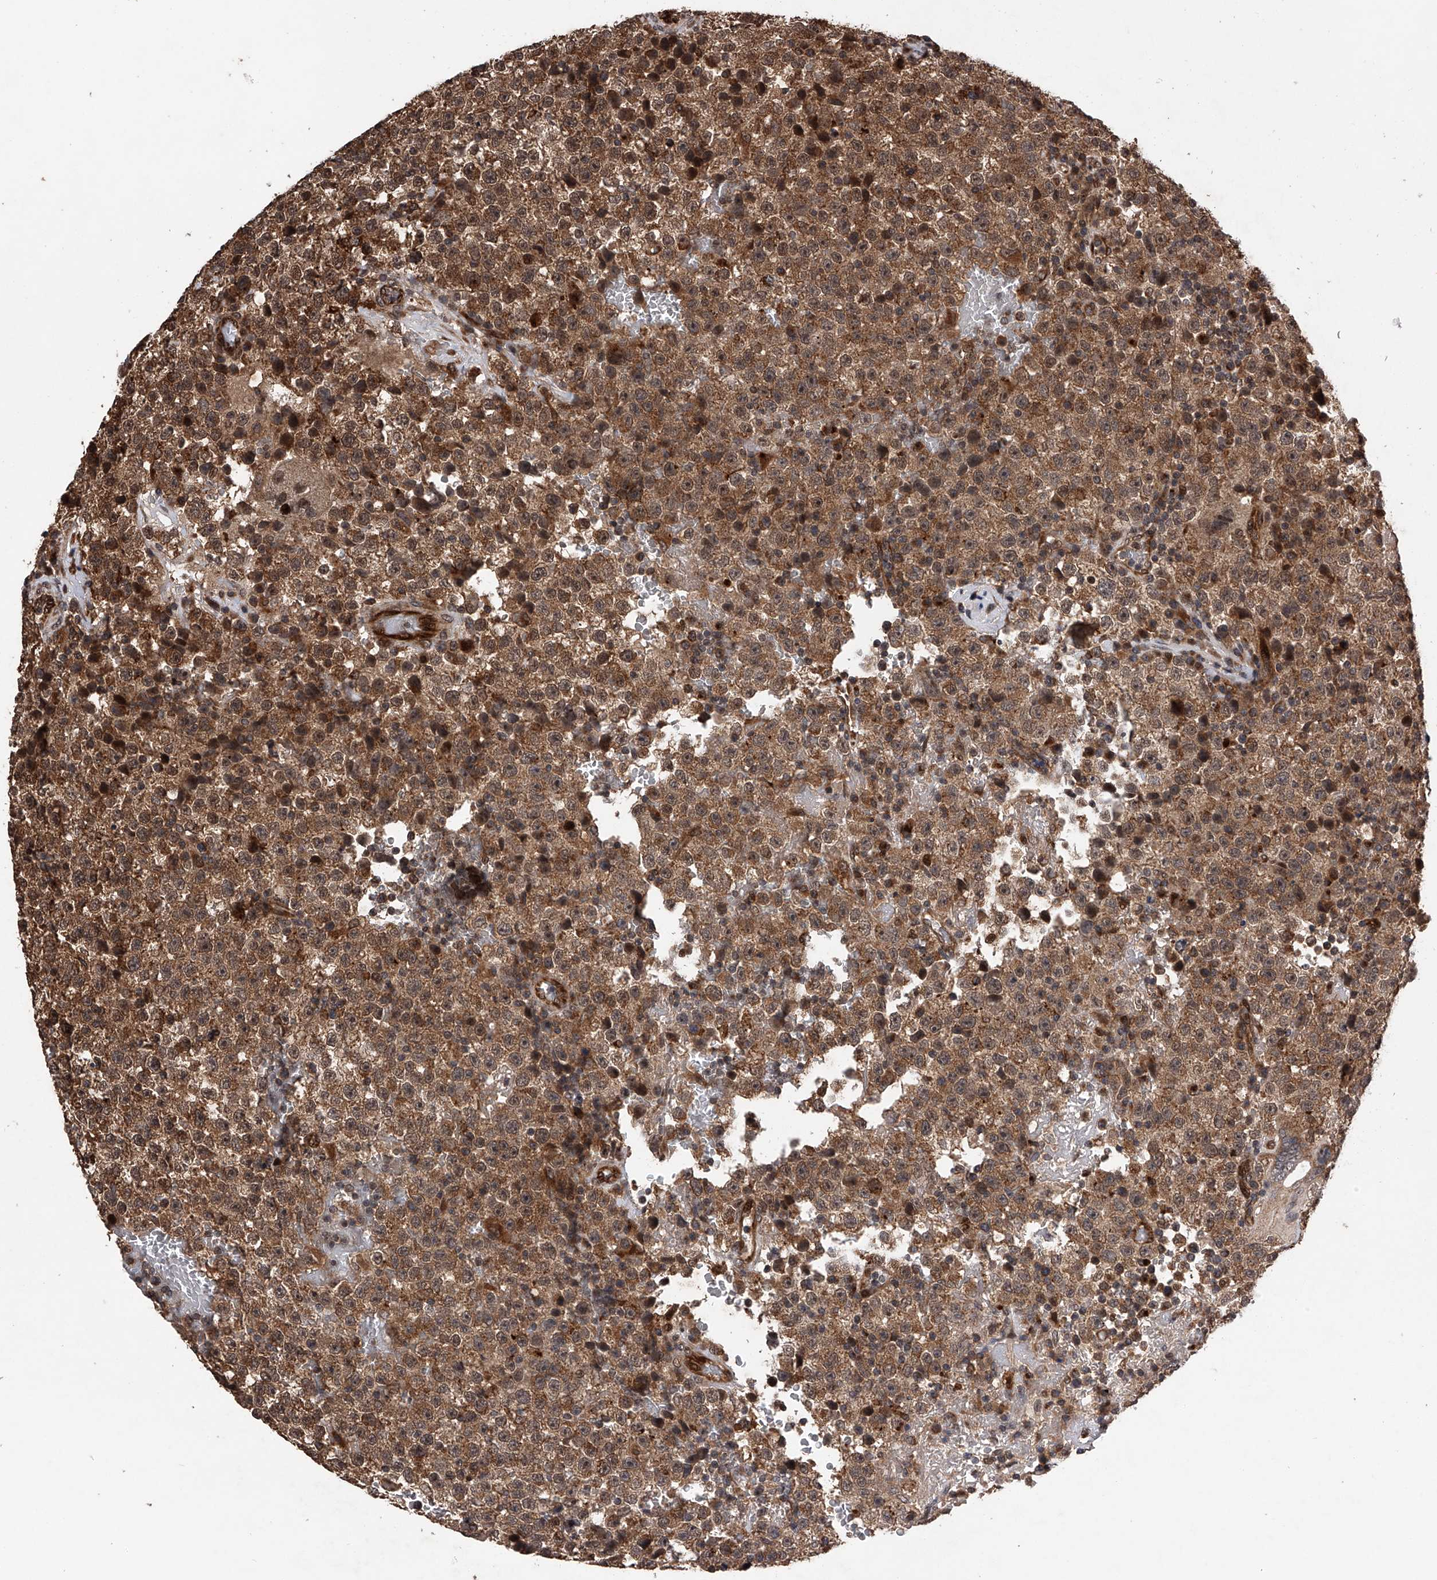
{"staining": {"intensity": "moderate", "quantity": ">75%", "location": "cytoplasmic/membranous"}, "tissue": "testis cancer", "cell_type": "Tumor cells", "image_type": "cancer", "snomed": [{"axis": "morphology", "description": "Seminoma, NOS"}, {"axis": "topography", "description": "Testis"}], "caption": "Testis seminoma was stained to show a protein in brown. There is medium levels of moderate cytoplasmic/membranous staining in approximately >75% of tumor cells.", "gene": "MAP3K11", "patient": {"sex": "male", "age": 22}}